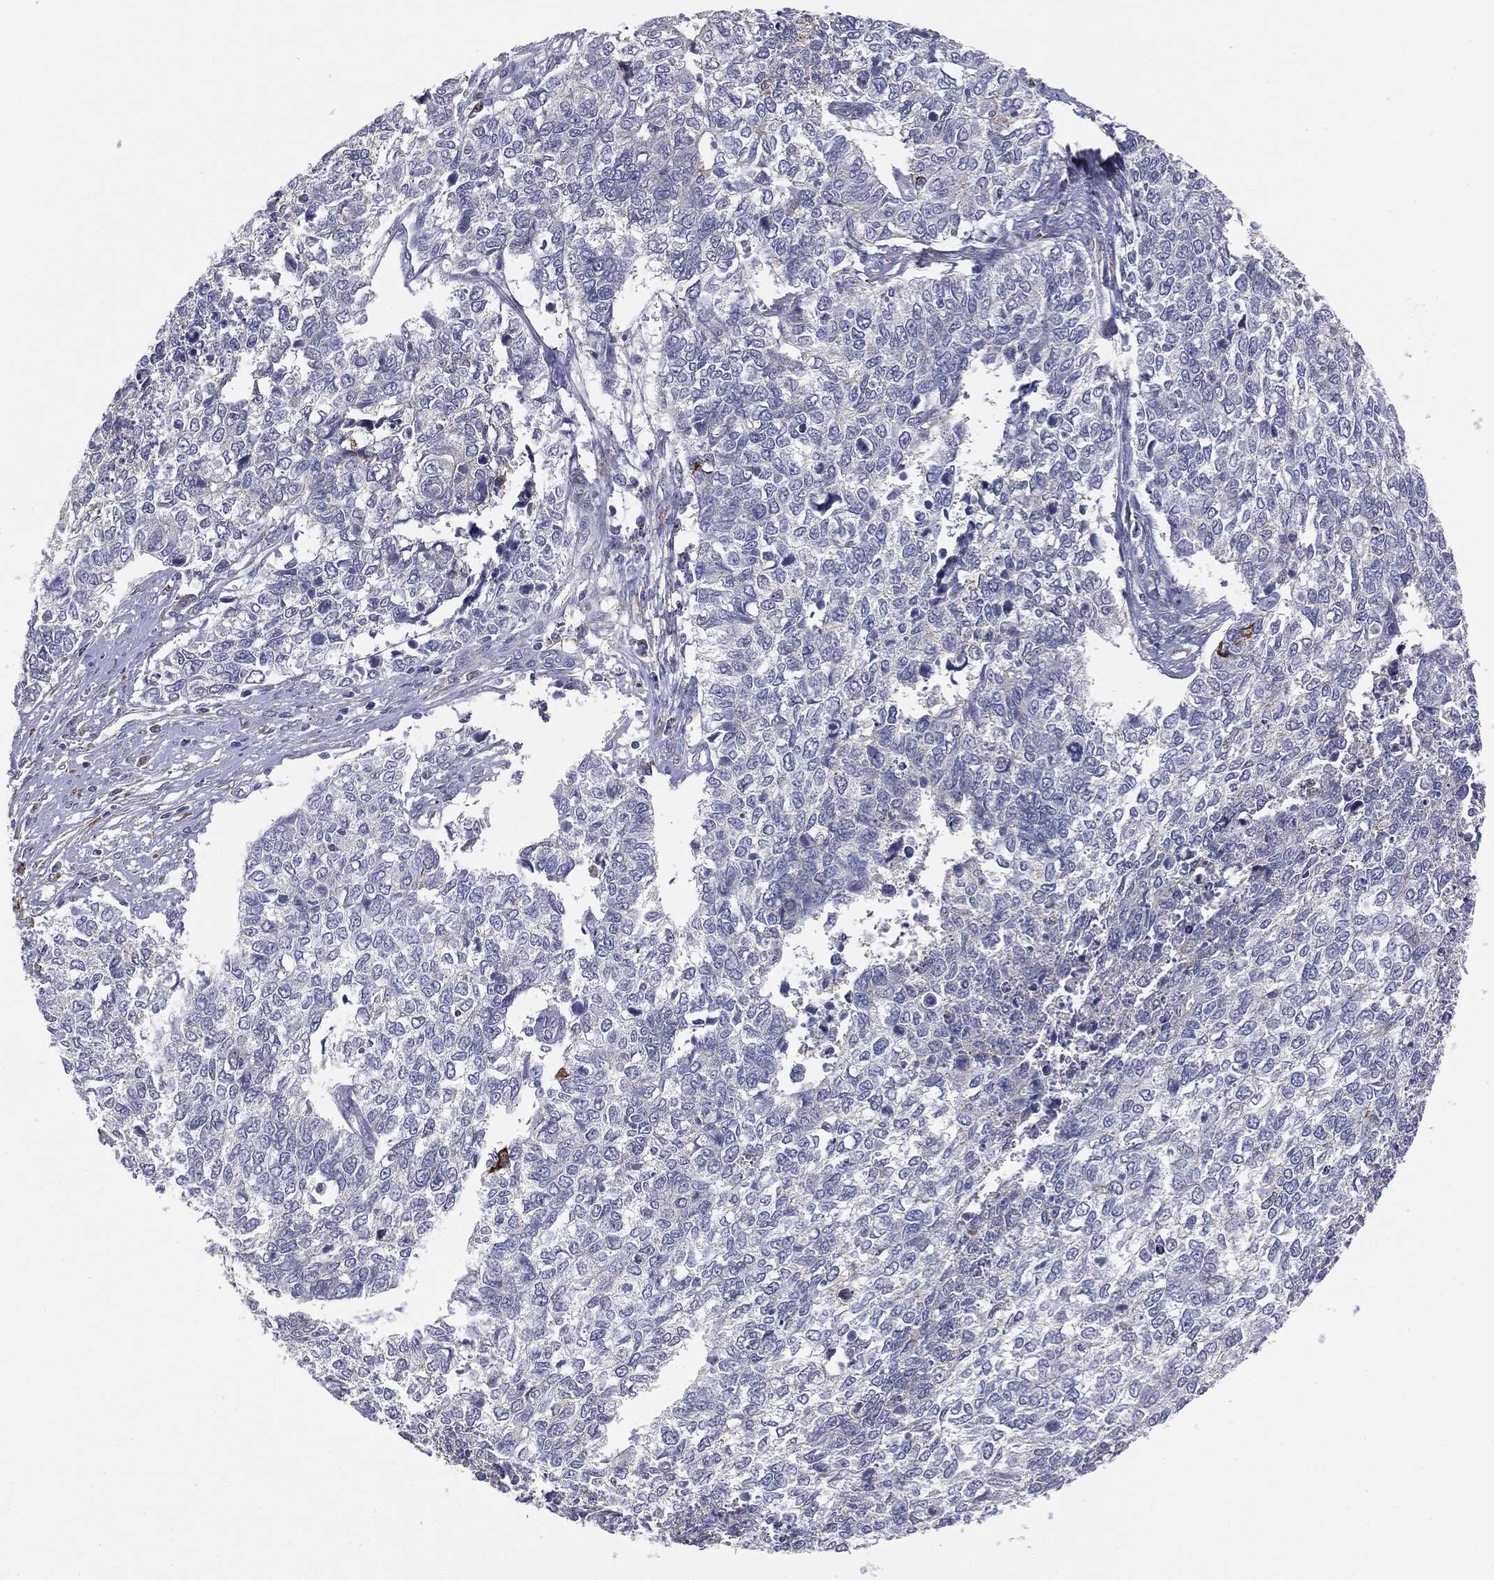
{"staining": {"intensity": "negative", "quantity": "none", "location": "none"}, "tissue": "cervical cancer", "cell_type": "Tumor cells", "image_type": "cancer", "snomed": [{"axis": "morphology", "description": "Adenocarcinoma, NOS"}, {"axis": "topography", "description": "Cervix"}], "caption": "An immunohistochemistry (IHC) photomicrograph of cervical adenocarcinoma is shown. There is no staining in tumor cells of cervical adenocarcinoma.", "gene": "KRT5", "patient": {"sex": "female", "age": 63}}